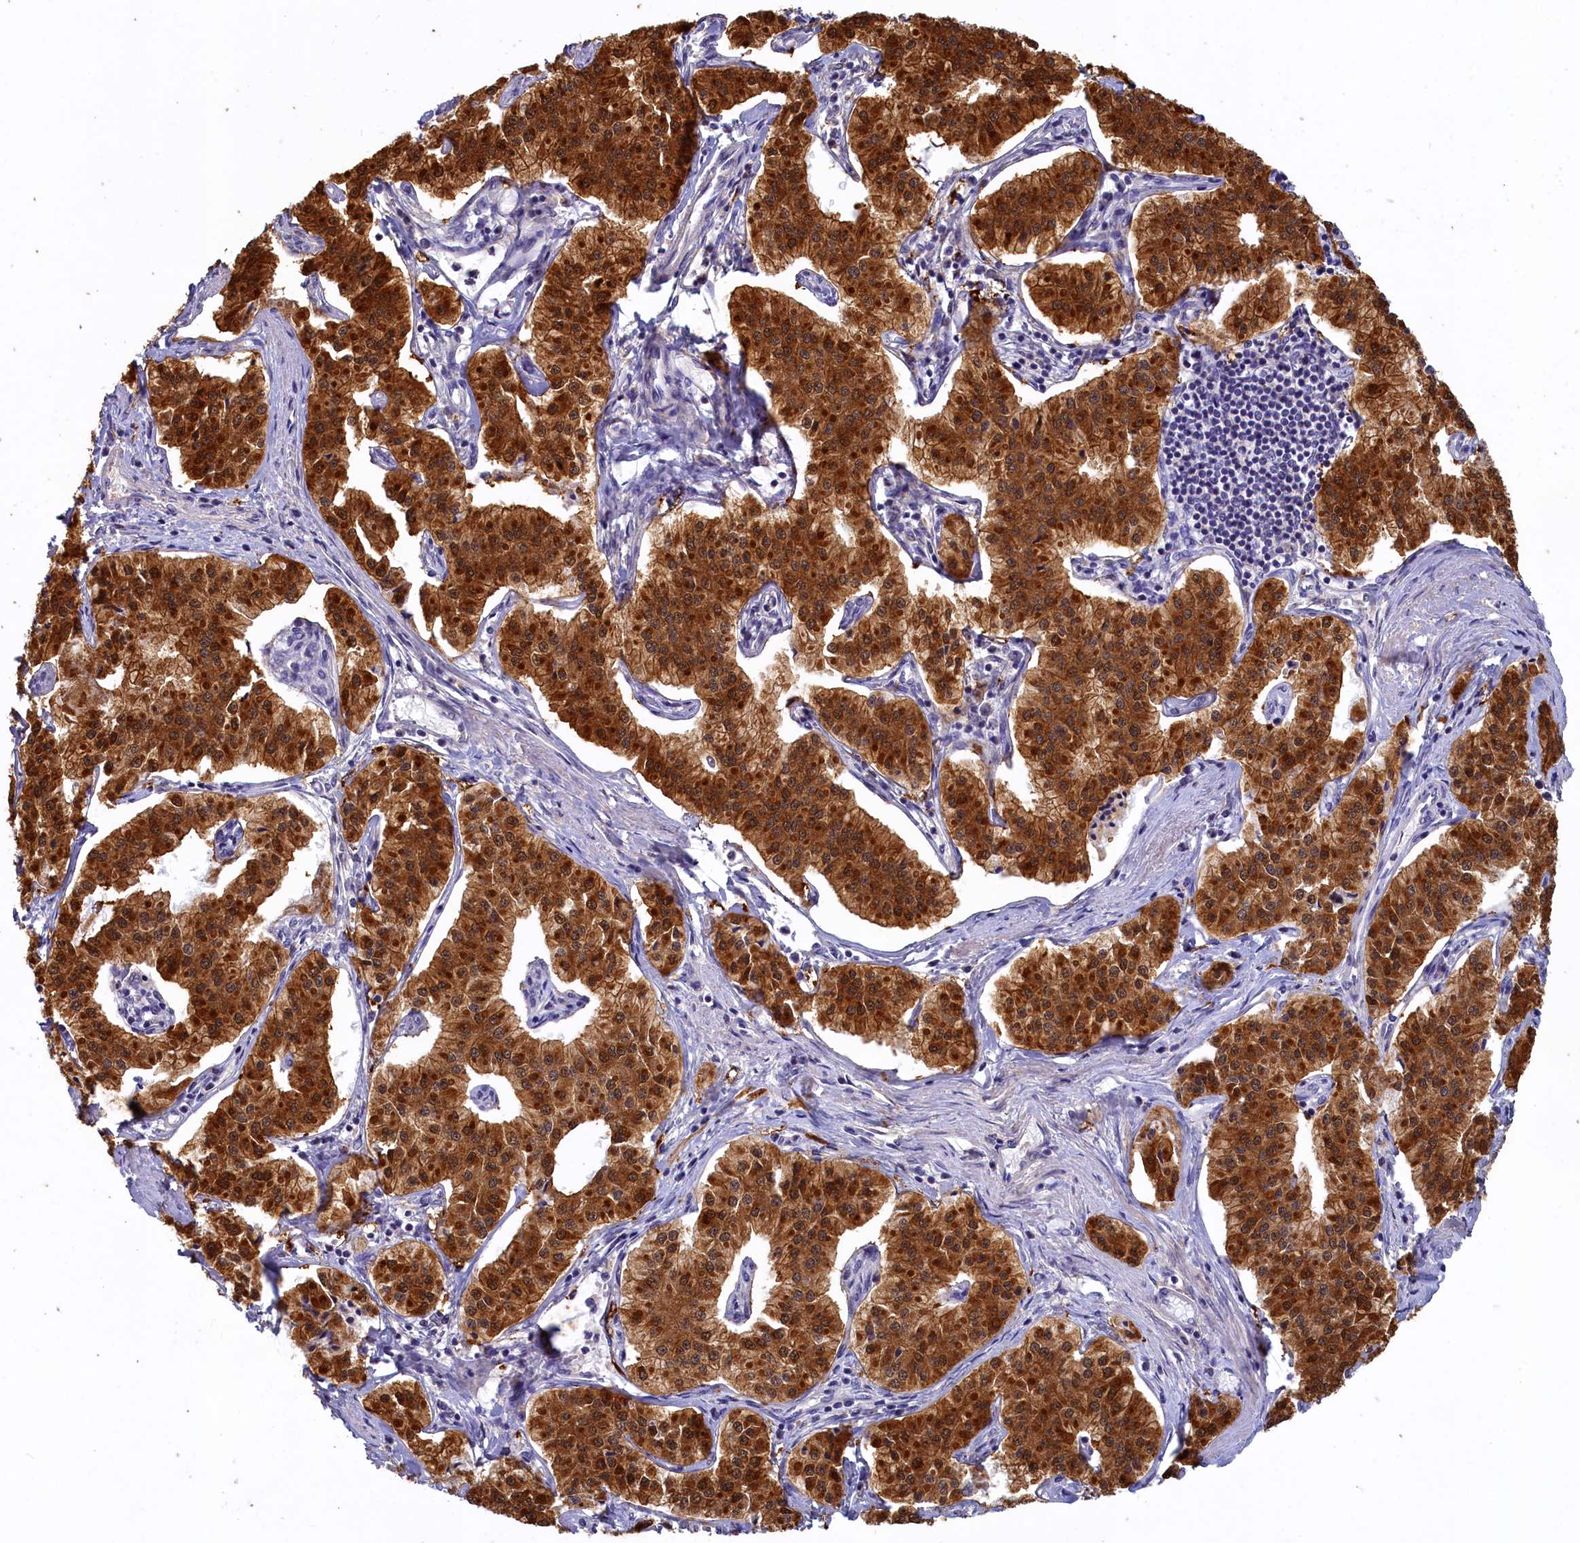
{"staining": {"intensity": "strong", "quantity": ">75%", "location": "cytoplasmic/membranous,nuclear"}, "tissue": "pancreatic cancer", "cell_type": "Tumor cells", "image_type": "cancer", "snomed": [{"axis": "morphology", "description": "Adenocarcinoma, NOS"}, {"axis": "topography", "description": "Pancreas"}], "caption": "Human pancreatic cancer stained for a protein (brown) demonstrates strong cytoplasmic/membranous and nuclear positive staining in approximately >75% of tumor cells.", "gene": "UCHL3", "patient": {"sex": "female", "age": 50}}